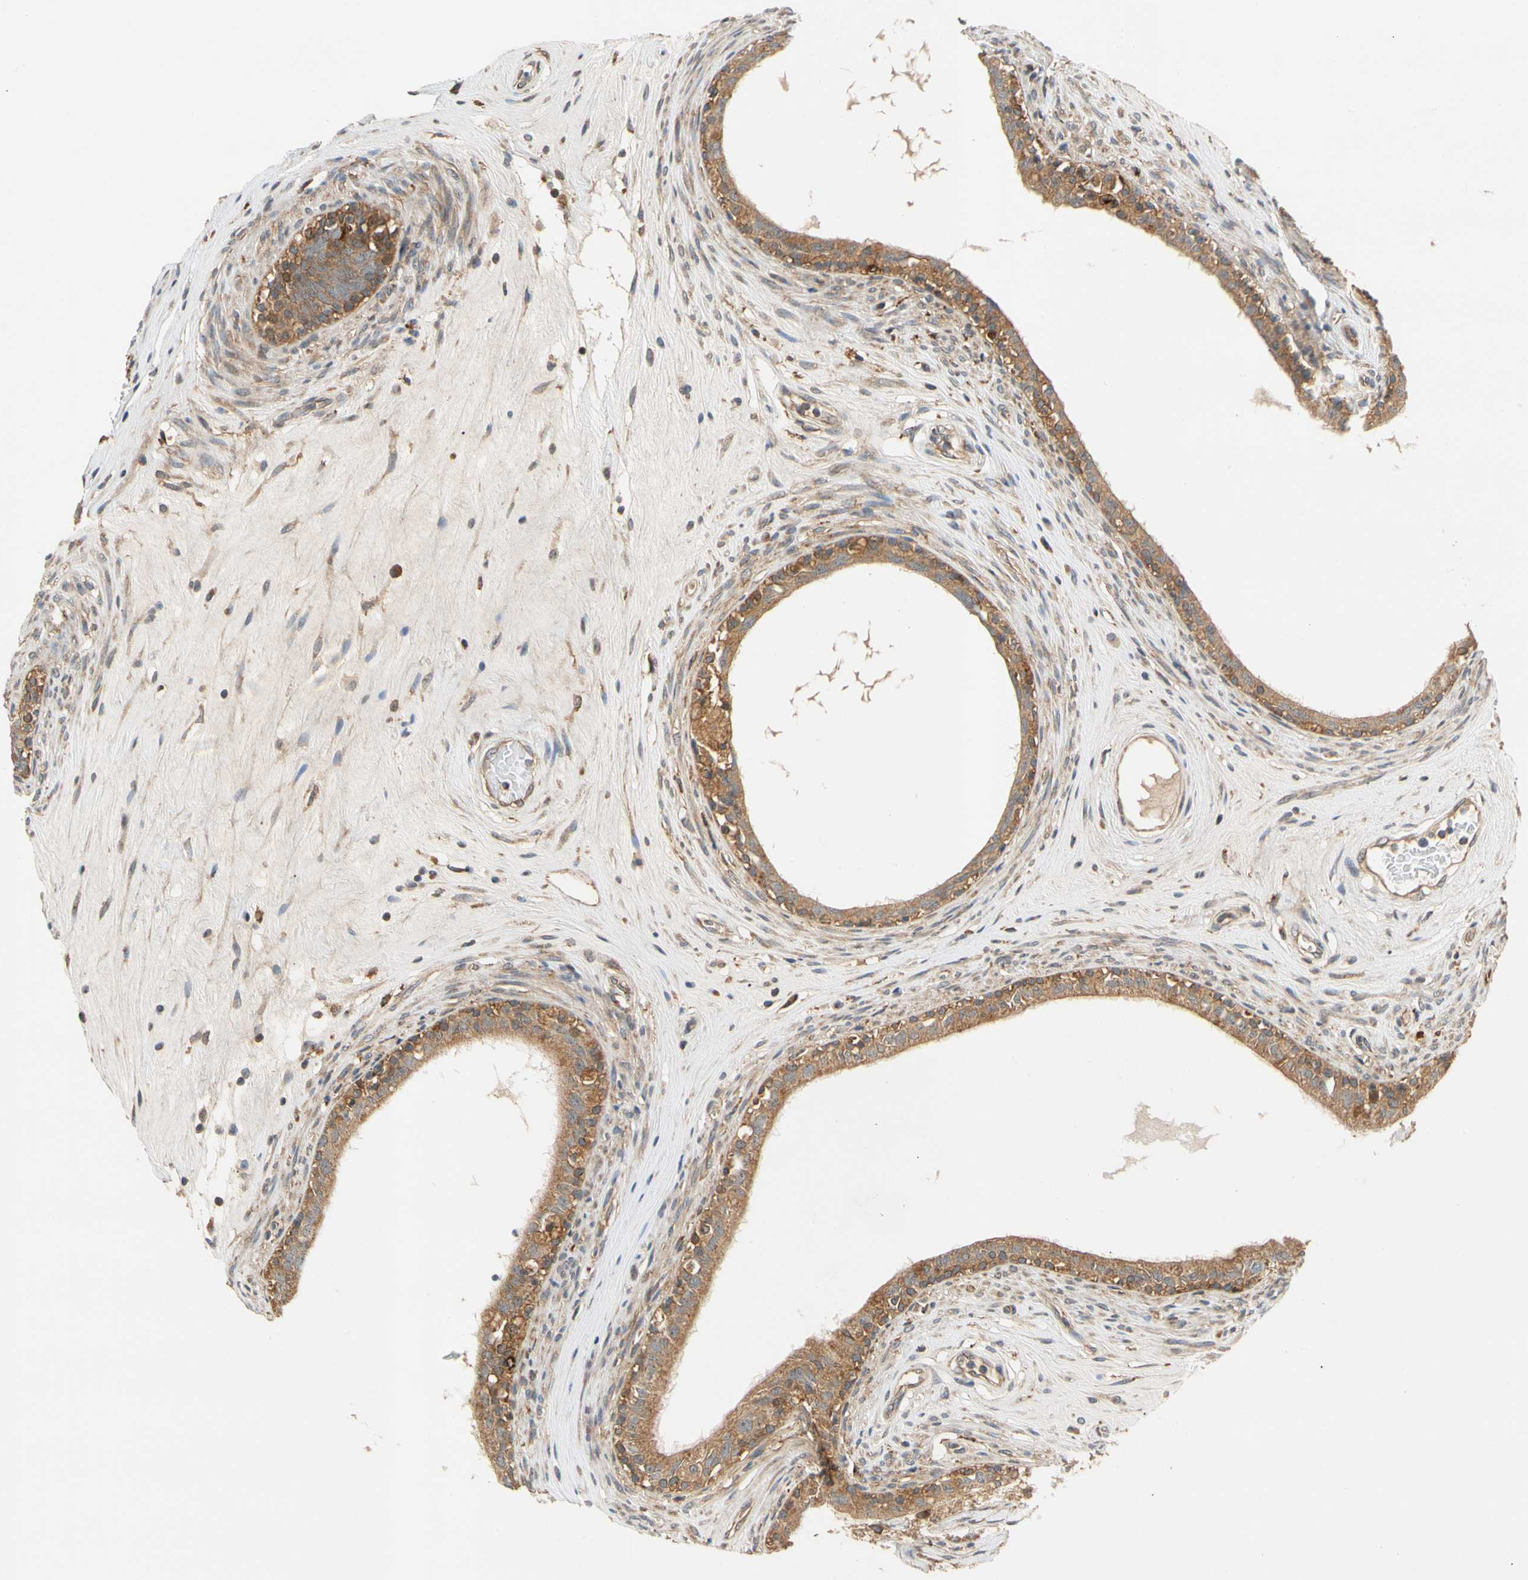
{"staining": {"intensity": "moderate", "quantity": ">75%", "location": "cytoplasmic/membranous"}, "tissue": "epididymis", "cell_type": "Glandular cells", "image_type": "normal", "snomed": [{"axis": "morphology", "description": "Normal tissue, NOS"}, {"axis": "morphology", "description": "Inflammation, NOS"}, {"axis": "topography", "description": "Epididymis"}], "caption": "Human epididymis stained for a protein (brown) shows moderate cytoplasmic/membranous positive expression in about >75% of glandular cells.", "gene": "ANKHD1", "patient": {"sex": "male", "age": 84}}